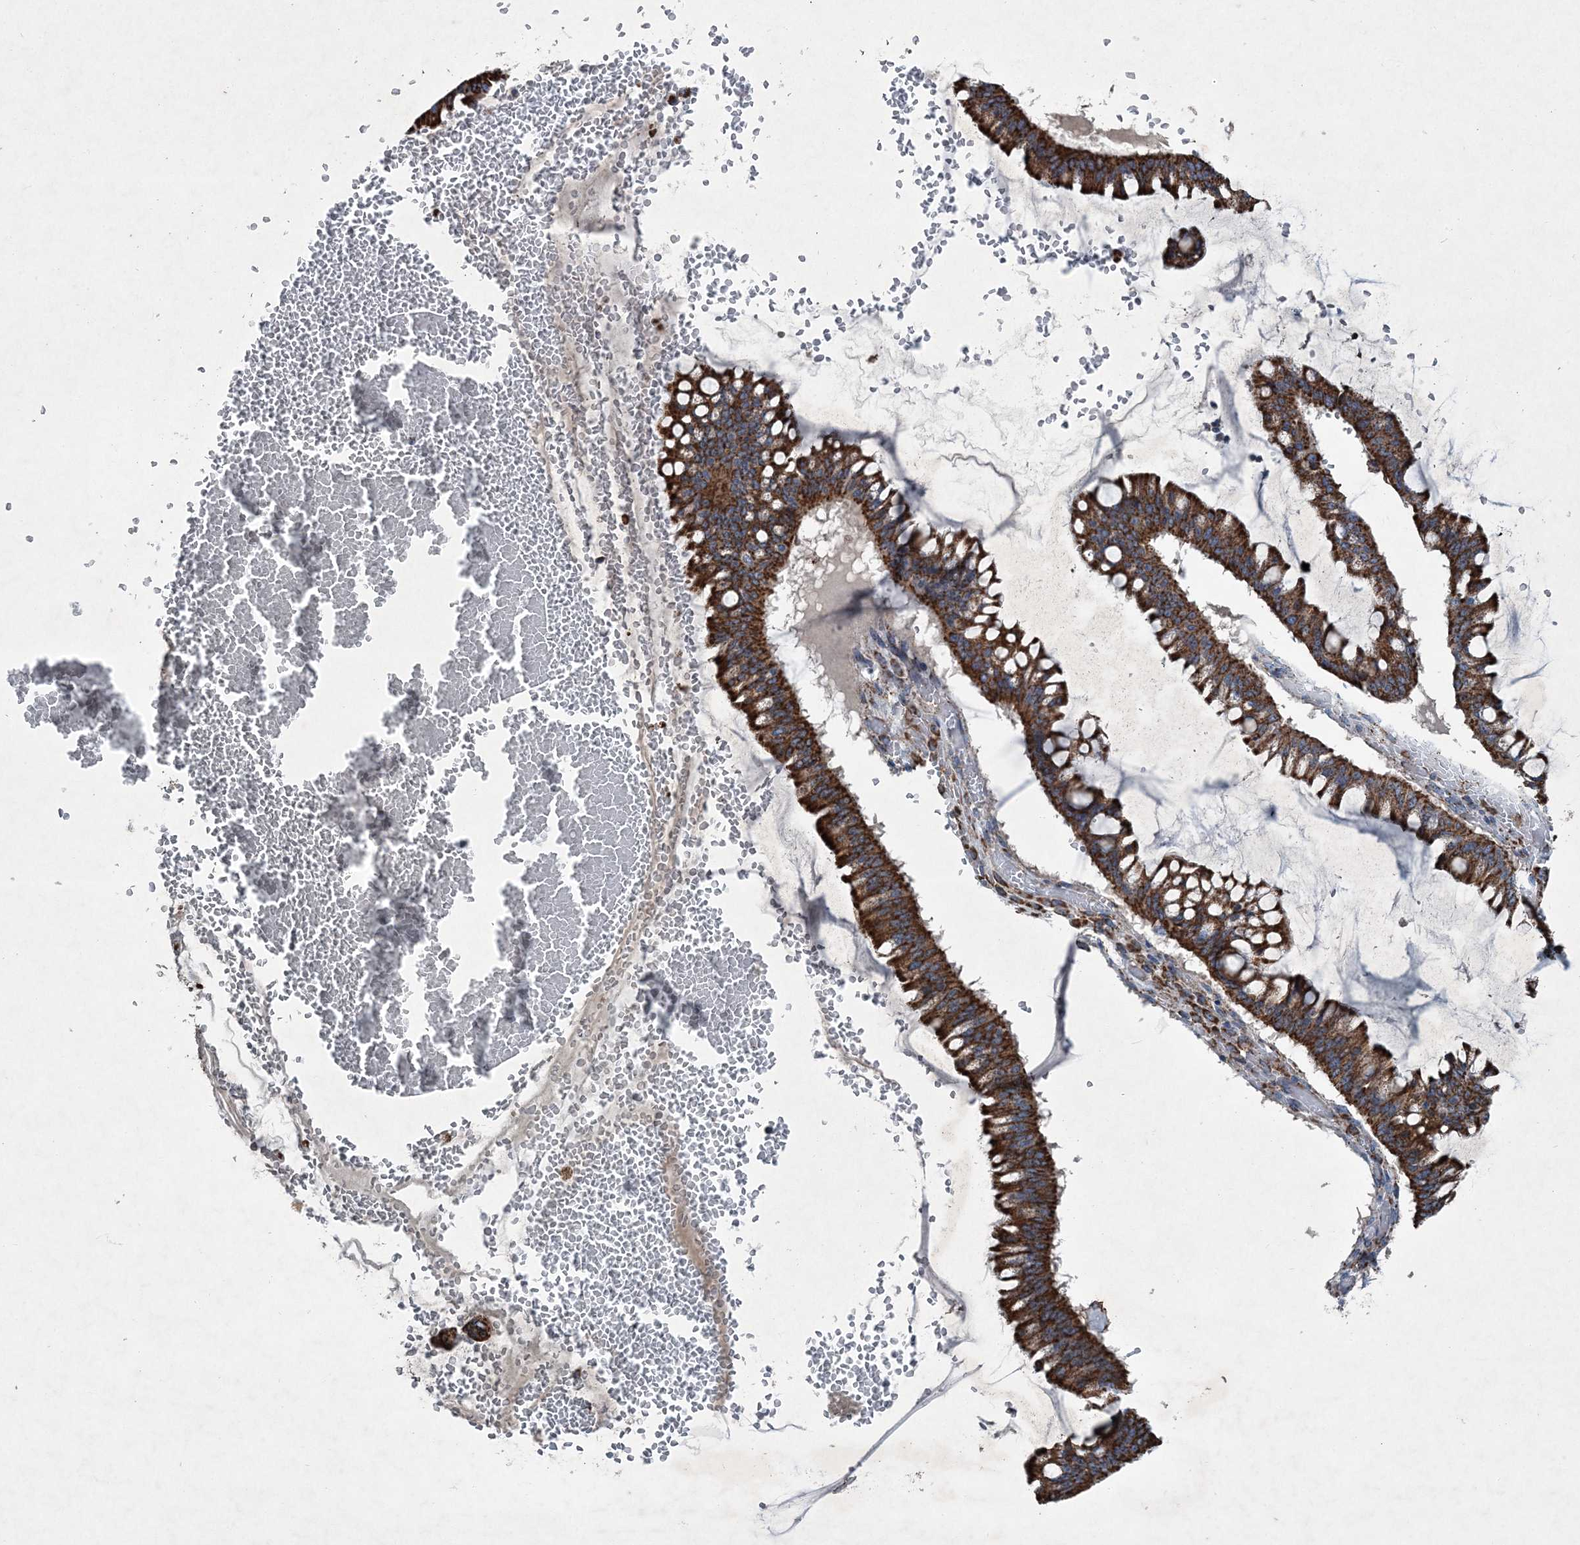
{"staining": {"intensity": "strong", "quantity": ">75%", "location": "cytoplasmic/membranous"}, "tissue": "ovarian cancer", "cell_type": "Tumor cells", "image_type": "cancer", "snomed": [{"axis": "morphology", "description": "Cystadenocarcinoma, mucinous, NOS"}, {"axis": "topography", "description": "Ovary"}], "caption": "IHC of ovarian cancer (mucinous cystadenocarcinoma) reveals high levels of strong cytoplasmic/membranous staining in approximately >75% of tumor cells. (Brightfield microscopy of DAB IHC at high magnification).", "gene": "SPAG16", "patient": {"sex": "female", "age": 73}}